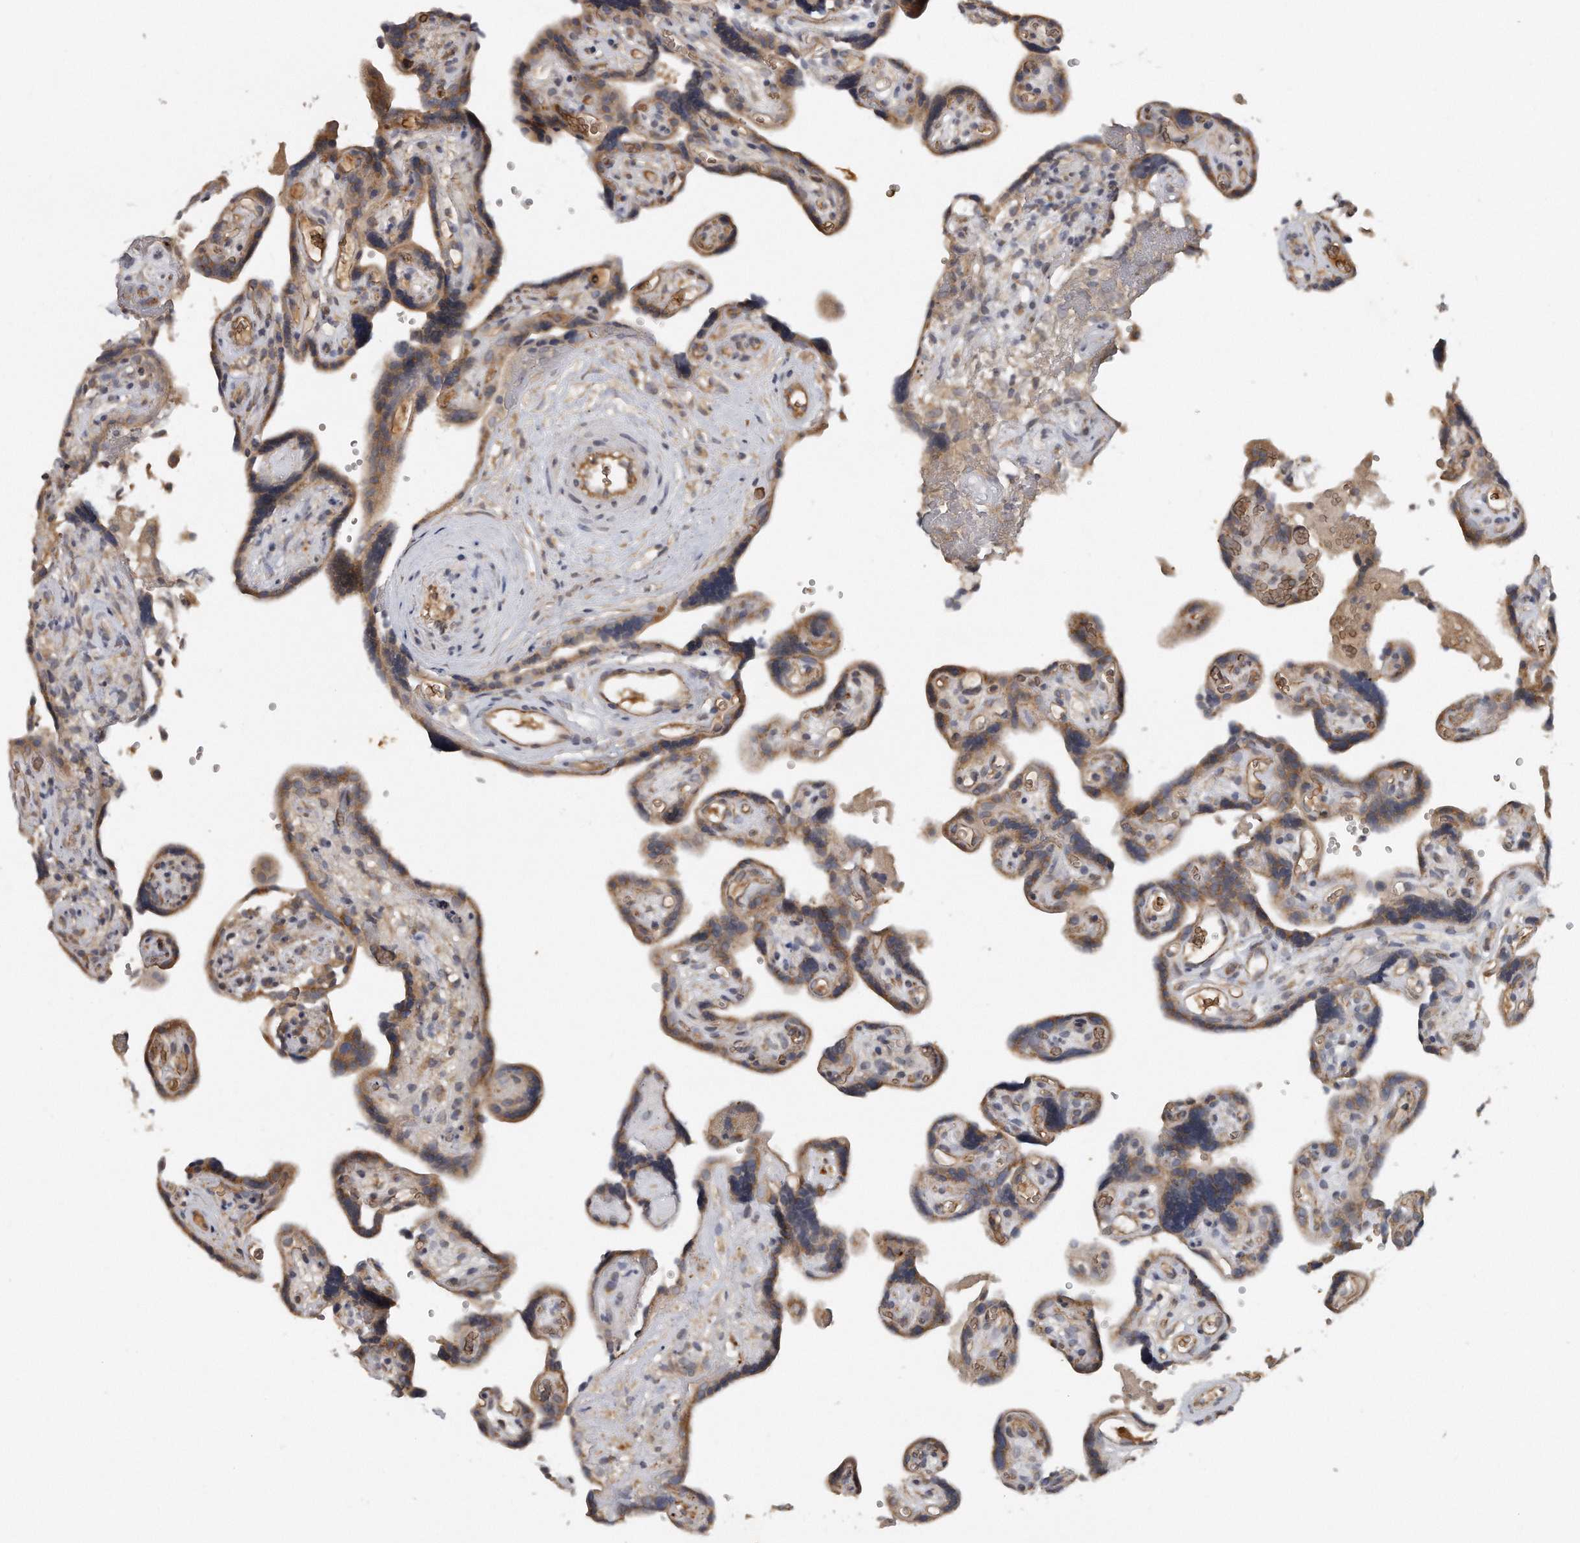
{"staining": {"intensity": "moderate", "quantity": ">75%", "location": "cytoplasmic/membranous"}, "tissue": "placenta", "cell_type": "Decidual cells", "image_type": "normal", "snomed": [{"axis": "morphology", "description": "Normal tissue, NOS"}, {"axis": "topography", "description": "Placenta"}], "caption": "Decidual cells exhibit medium levels of moderate cytoplasmic/membranous positivity in approximately >75% of cells in normal human placenta.", "gene": "TRAPPC14", "patient": {"sex": "female", "age": 30}}